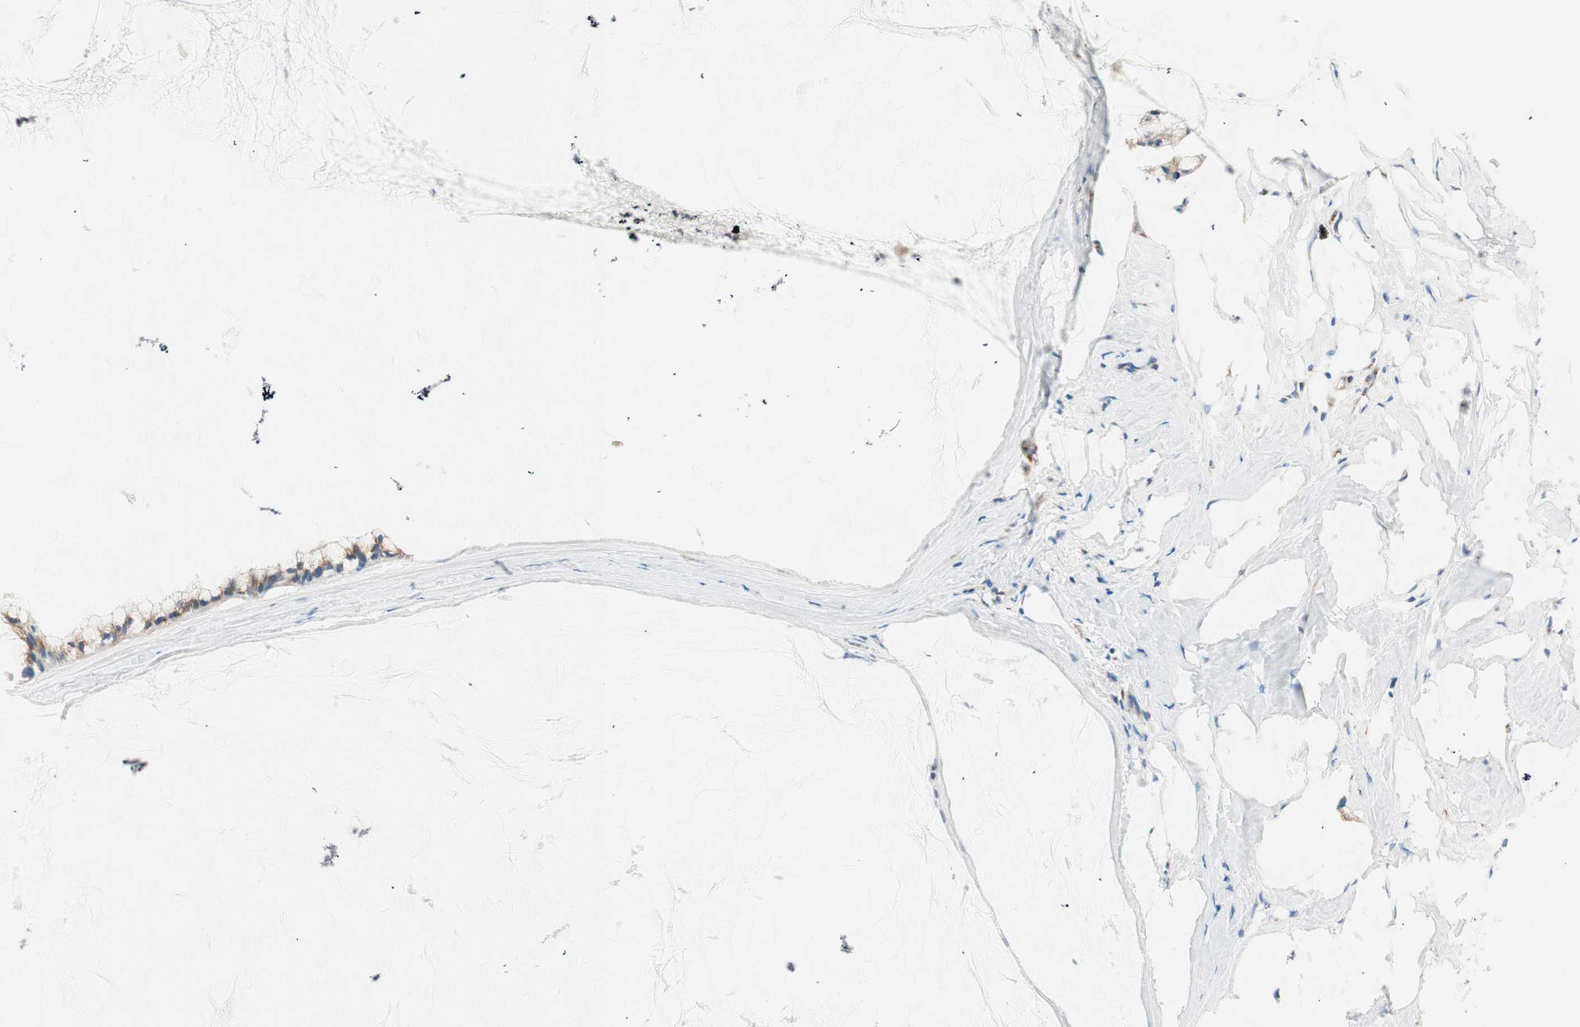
{"staining": {"intensity": "moderate", "quantity": ">75%", "location": "cytoplasmic/membranous"}, "tissue": "ovarian cancer", "cell_type": "Tumor cells", "image_type": "cancer", "snomed": [{"axis": "morphology", "description": "Cystadenocarcinoma, mucinous, NOS"}, {"axis": "topography", "description": "Ovary"}], "caption": "The histopathology image demonstrates staining of ovarian mucinous cystadenocarcinoma, revealing moderate cytoplasmic/membranous protein expression (brown color) within tumor cells.", "gene": "TMF1", "patient": {"sex": "female", "age": 39}}